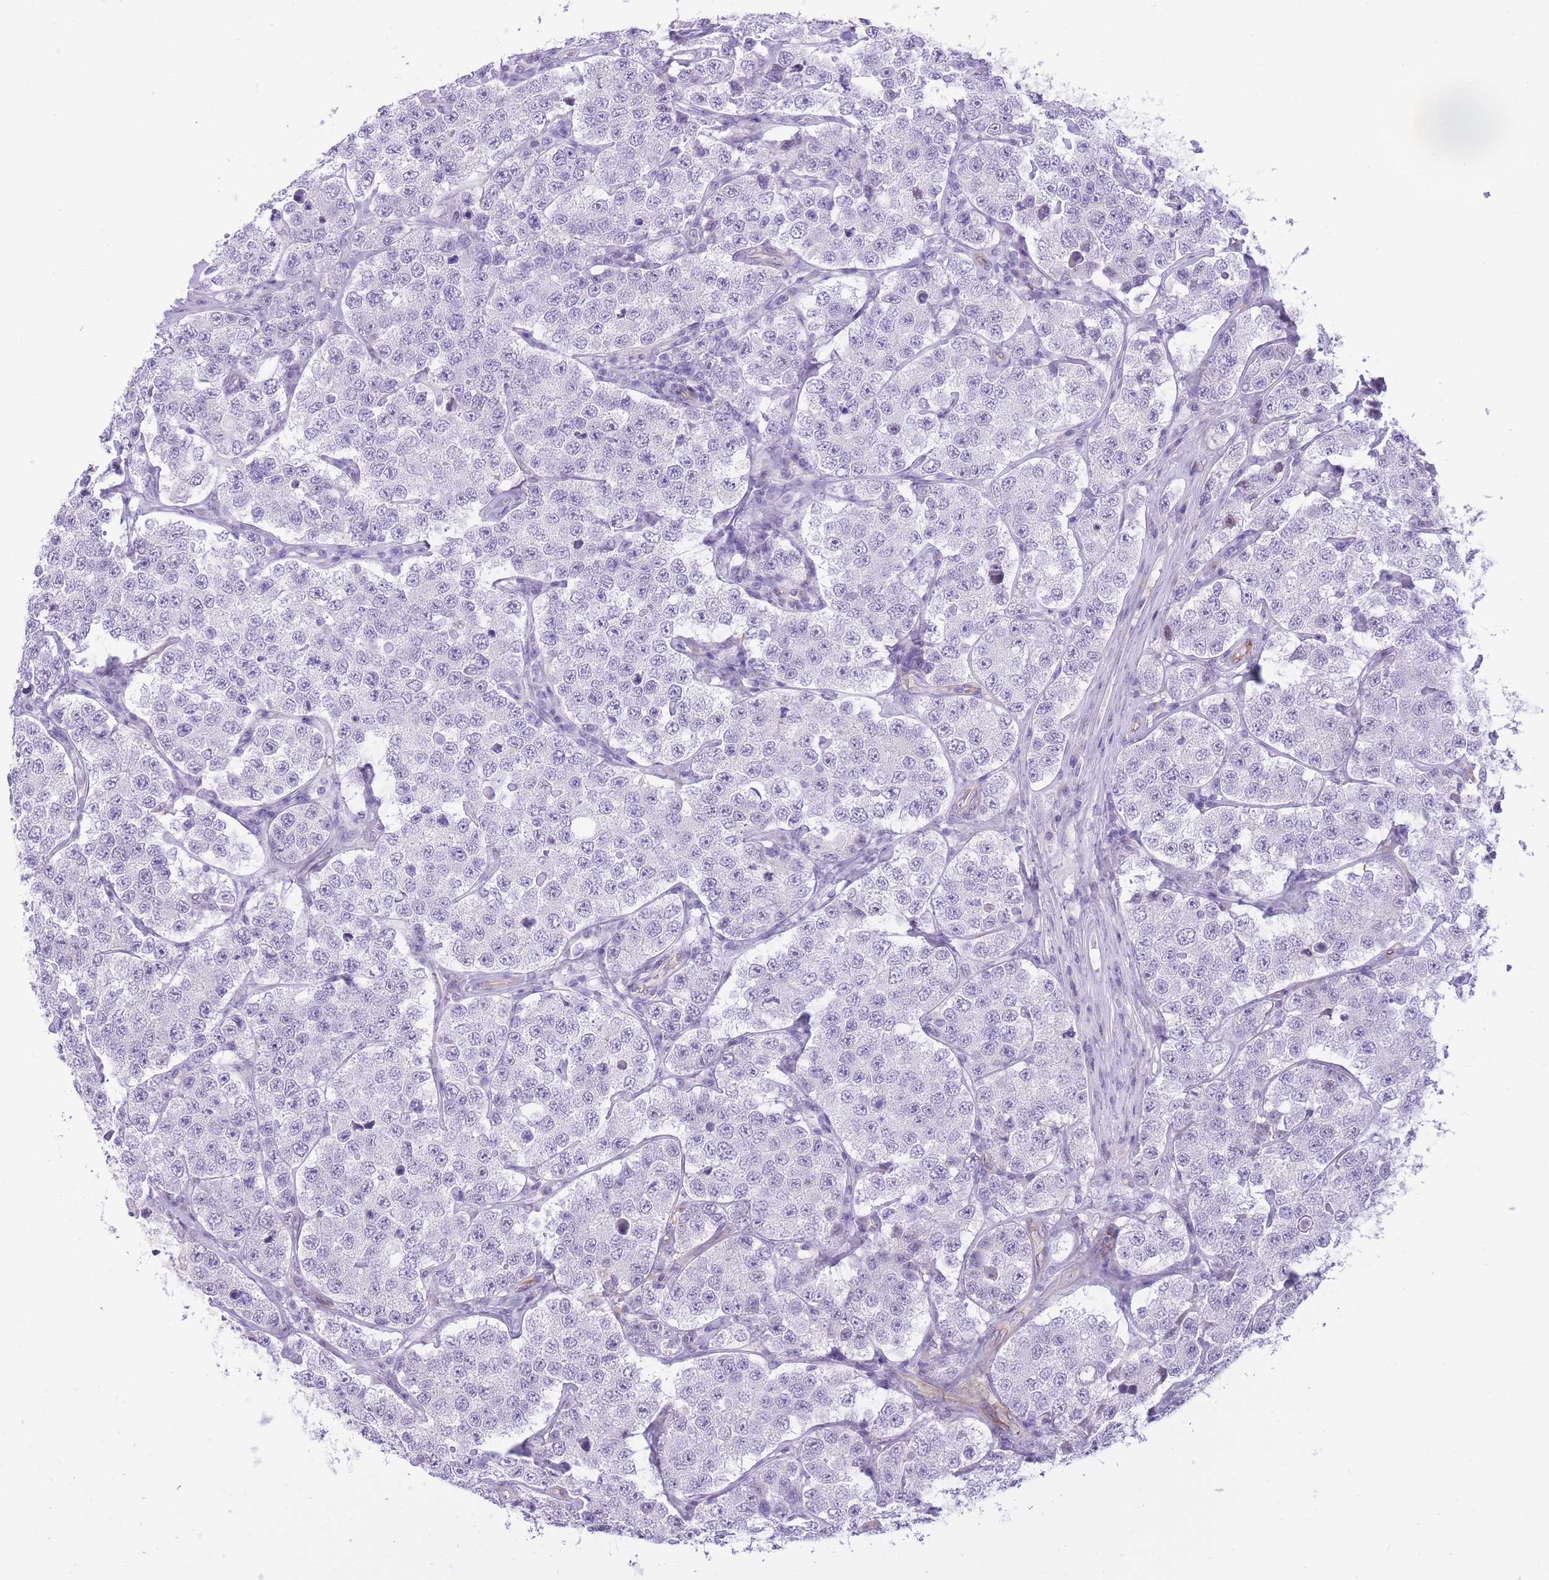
{"staining": {"intensity": "negative", "quantity": "none", "location": "none"}, "tissue": "testis cancer", "cell_type": "Tumor cells", "image_type": "cancer", "snomed": [{"axis": "morphology", "description": "Seminoma, NOS"}, {"axis": "topography", "description": "Testis"}], "caption": "Human testis cancer stained for a protein using immunohistochemistry (IHC) exhibits no positivity in tumor cells.", "gene": "MEIOSIN", "patient": {"sex": "male", "age": 34}}